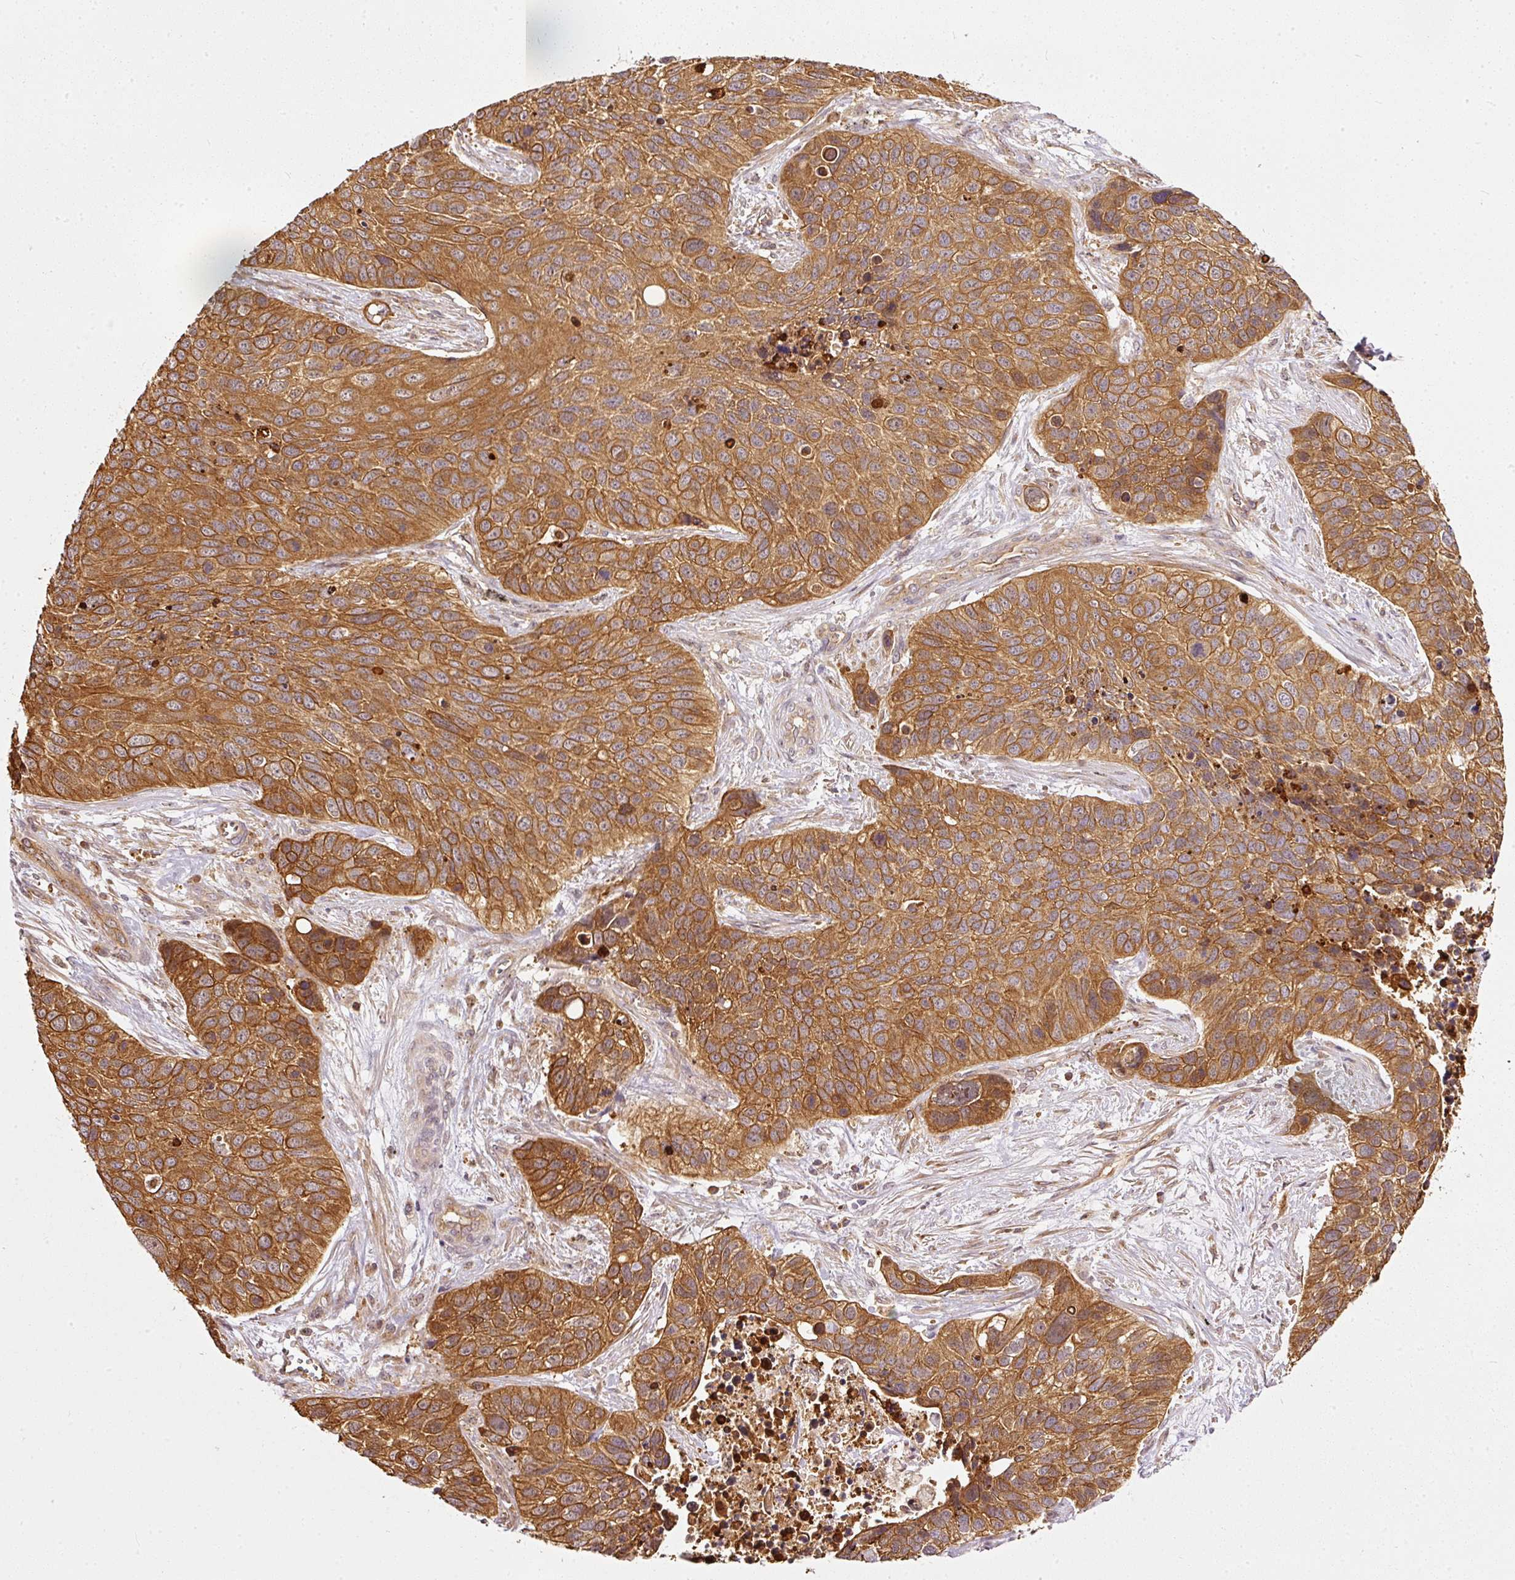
{"staining": {"intensity": "strong", "quantity": ">75%", "location": "cytoplasmic/membranous"}, "tissue": "lung cancer", "cell_type": "Tumor cells", "image_type": "cancer", "snomed": [{"axis": "morphology", "description": "Squamous cell carcinoma, NOS"}, {"axis": "topography", "description": "Lung"}], "caption": "IHC staining of lung cancer (squamous cell carcinoma), which demonstrates high levels of strong cytoplasmic/membranous positivity in about >75% of tumor cells indicating strong cytoplasmic/membranous protein staining. The staining was performed using DAB (brown) for protein detection and nuclei were counterstained in hematoxylin (blue).", "gene": "MIF4GD", "patient": {"sex": "male", "age": 62}}